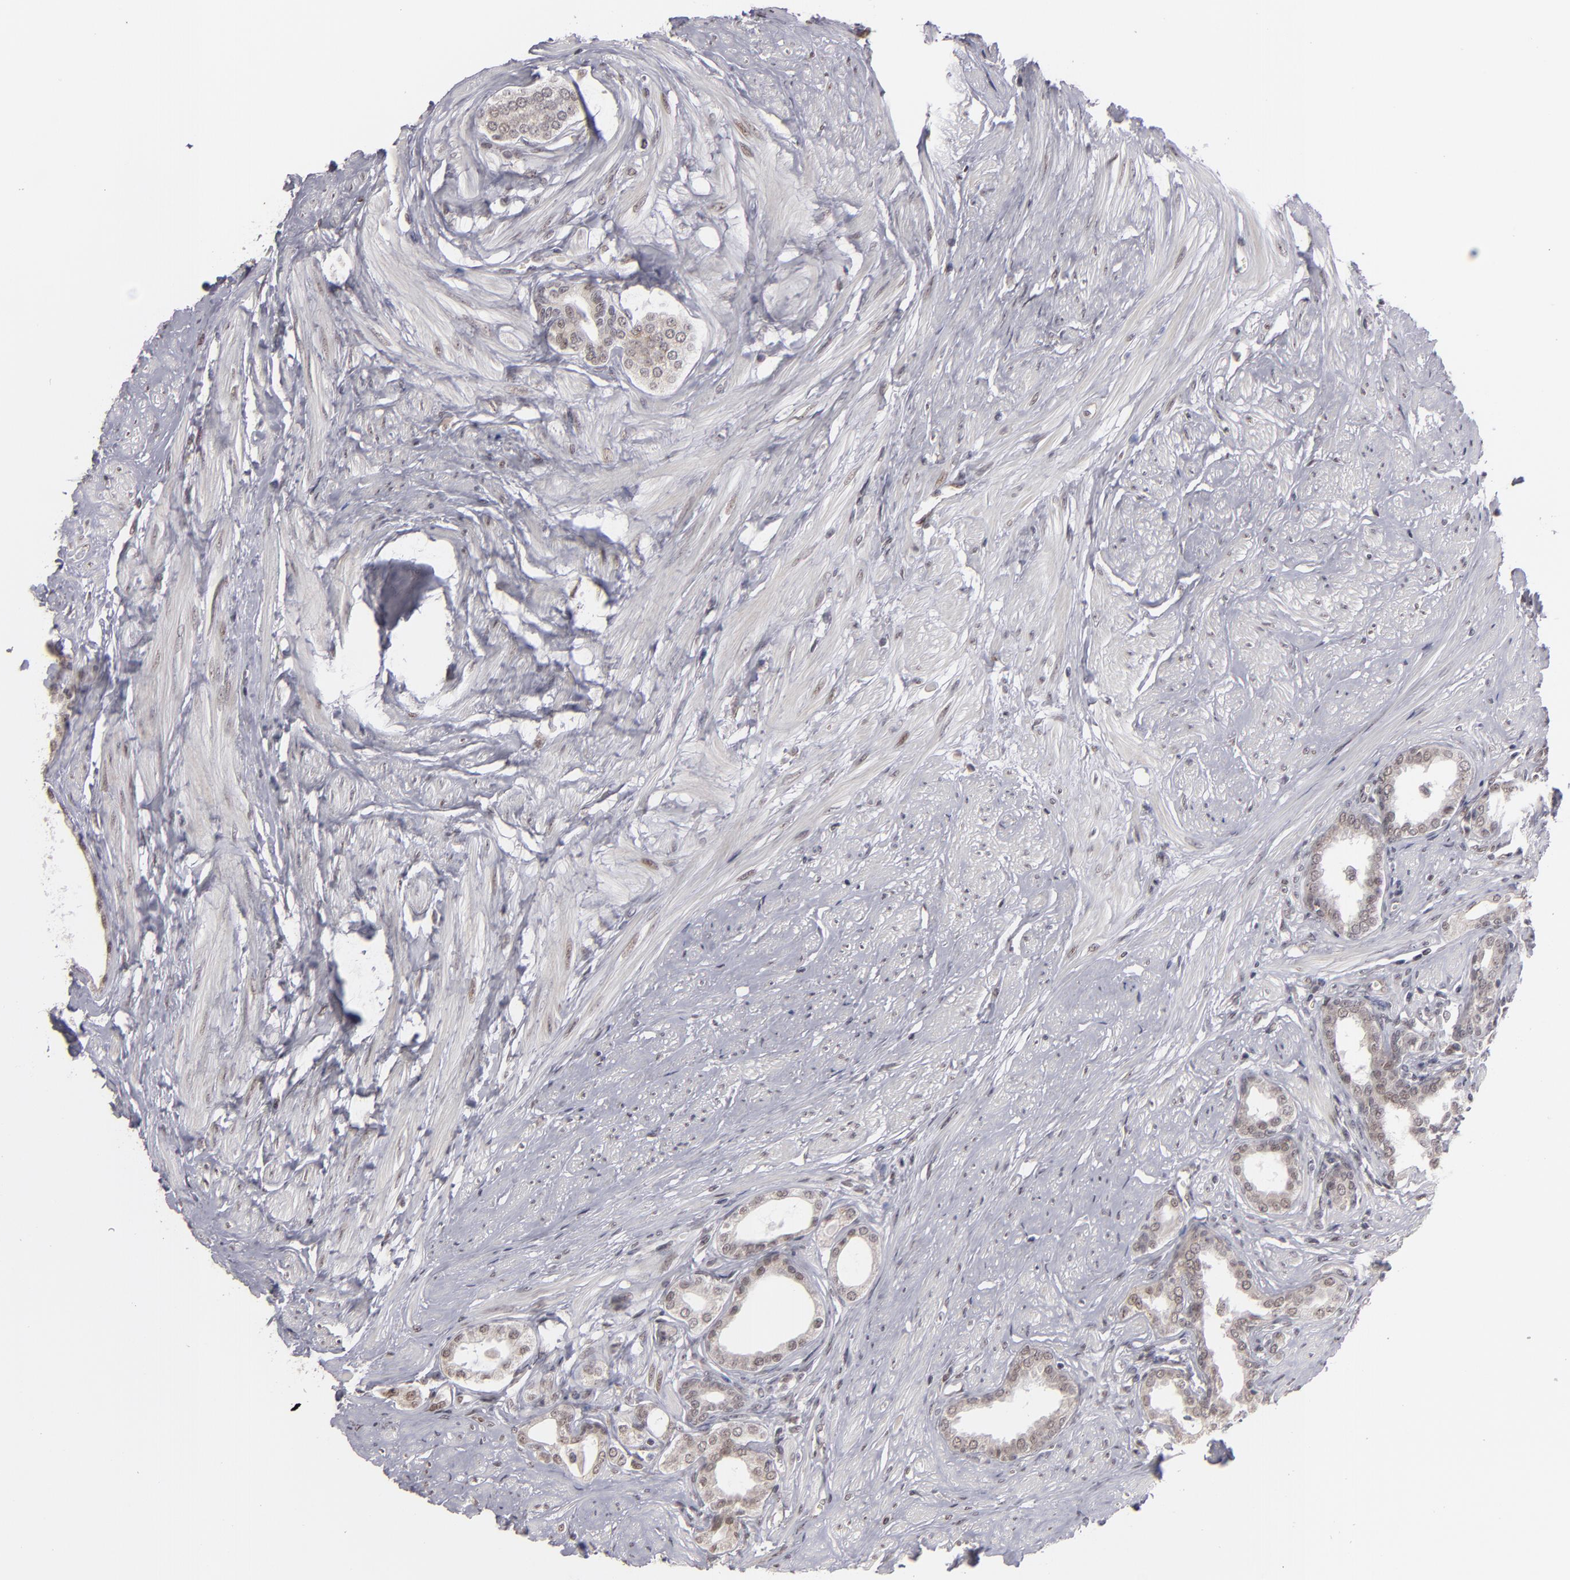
{"staining": {"intensity": "weak", "quantity": "25%-75%", "location": "nuclear"}, "tissue": "prostate", "cell_type": "Glandular cells", "image_type": "normal", "snomed": [{"axis": "morphology", "description": "Normal tissue, NOS"}, {"axis": "topography", "description": "Prostate"}], "caption": "IHC (DAB (3,3'-diaminobenzidine)) staining of normal prostate displays weak nuclear protein positivity in approximately 25%-75% of glandular cells.", "gene": "ZNF75A", "patient": {"sex": "male", "age": 64}}